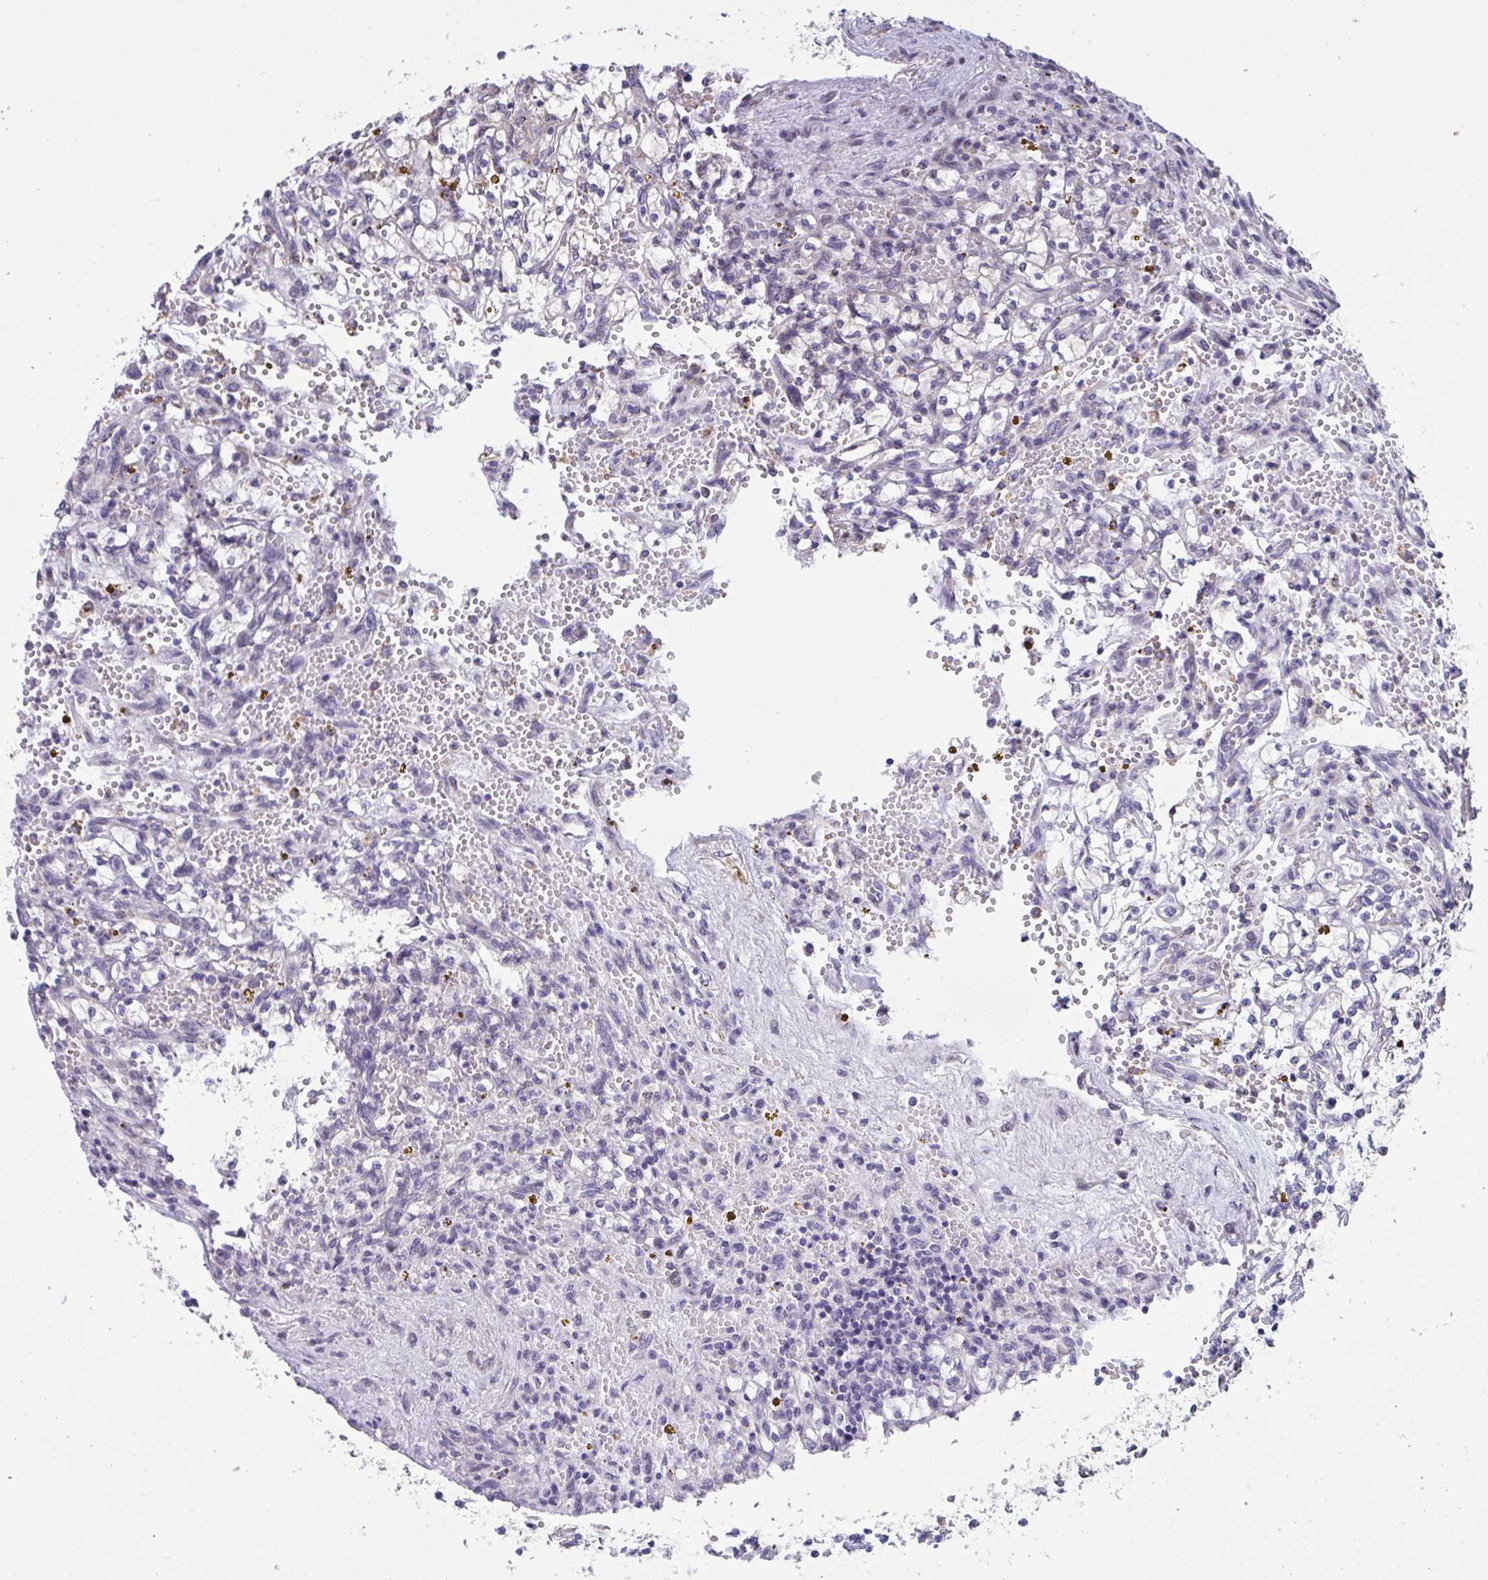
{"staining": {"intensity": "negative", "quantity": "none", "location": "none"}, "tissue": "renal cancer", "cell_type": "Tumor cells", "image_type": "cancer", "snomed": [{"axis": "morphology", "description": "Adenocarcinoma, NOS"}, {"axis": "topography", "description": "Kidney"}], "caption": "This histopathology image is of renal adenocarcinoma stained with immunohistochemistry to label a protein in brown with the nuclei are counter-stained blue. There is no positivity in tumor cells.", "gene": "PELI2", "patient": {"sex": "female", "age": 64}}